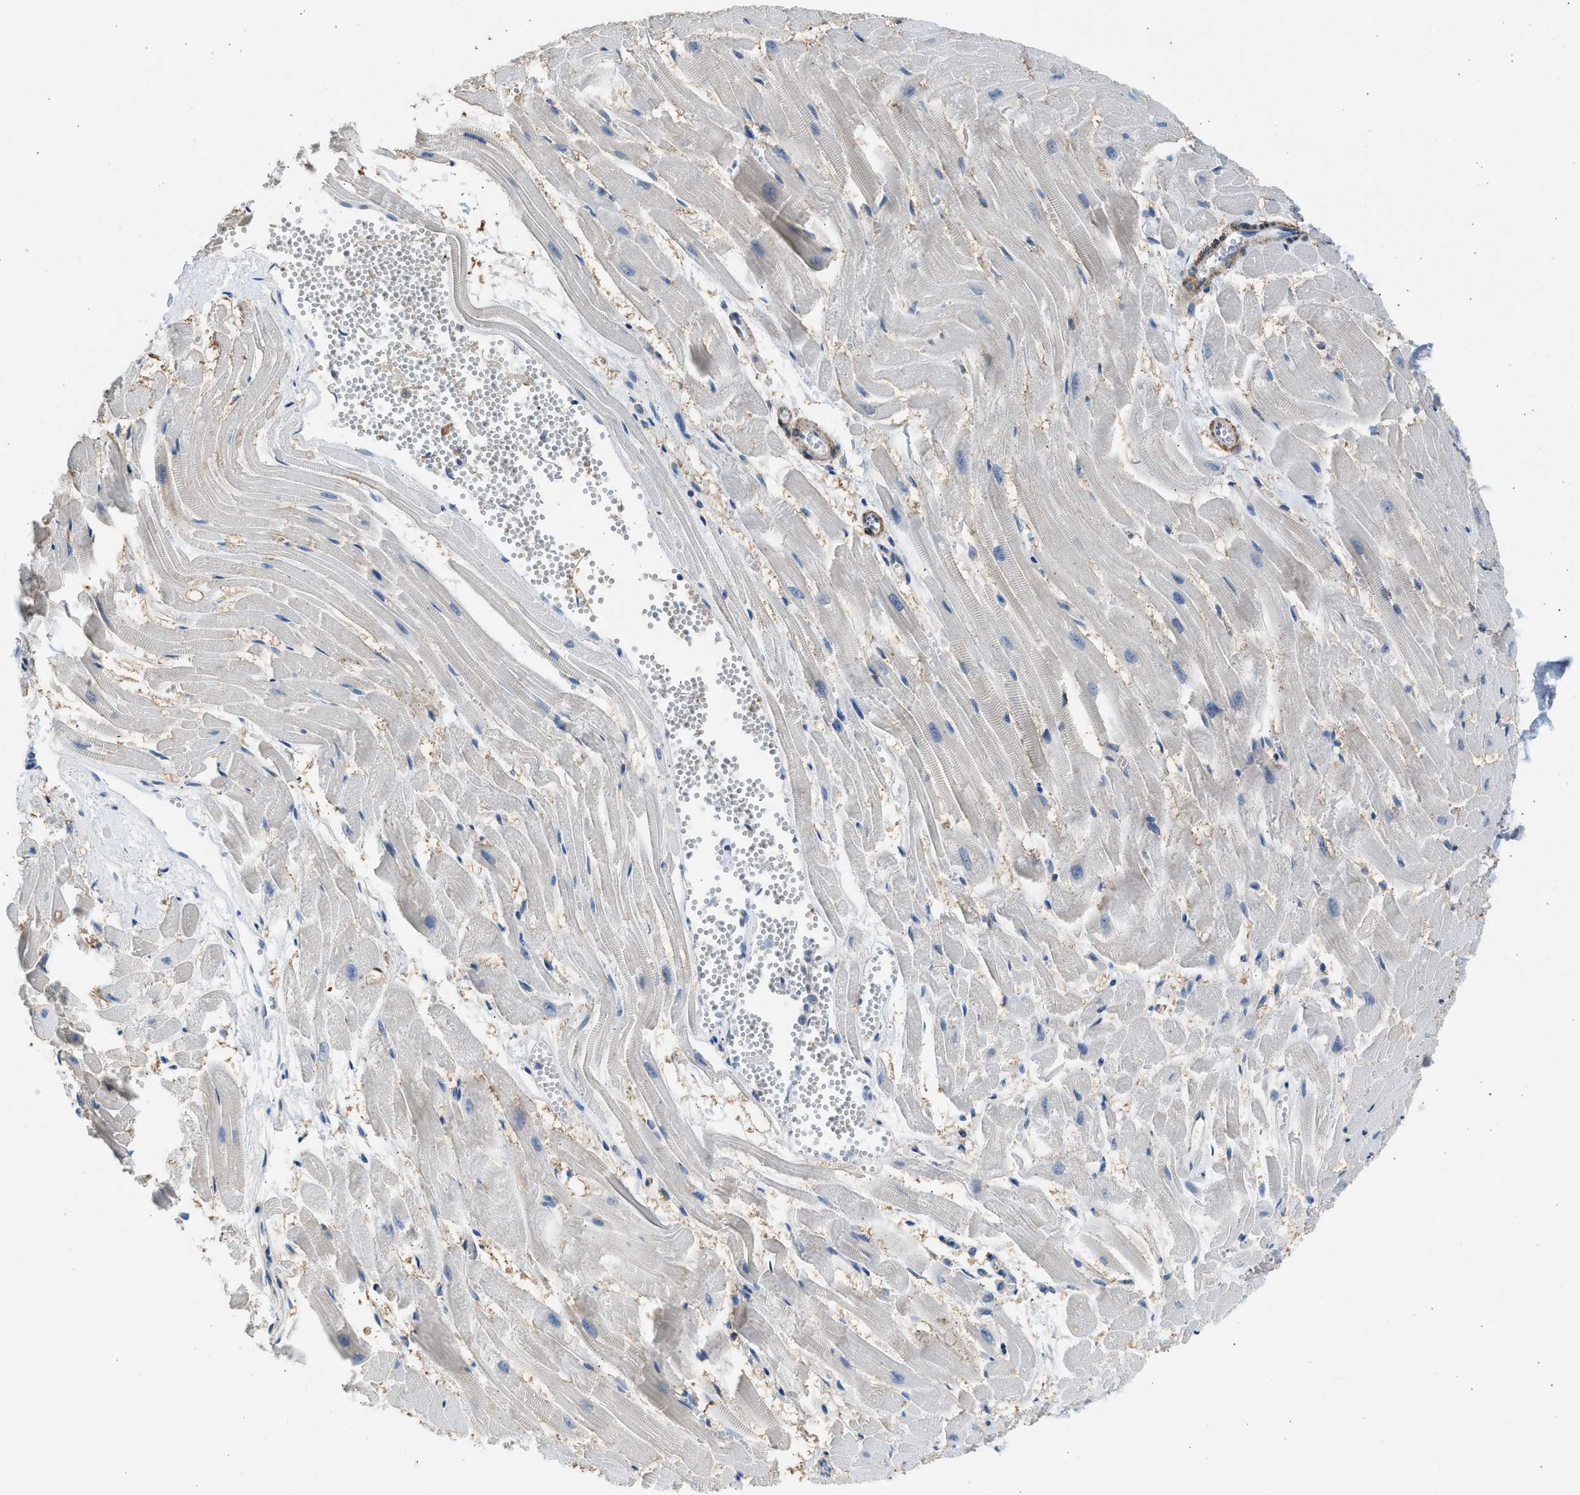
{"staining": {"intensity": "negative", "quantity": "none", "location": "none"}, "tissue": "heart muscle", "cell_type": "Cardiomyocytes", "image_type": "normal", "snomed": [{"axis": "morphology", "description": "Normal tissue, NOS"}, {"axis": "topography", "description": "Heart"}], "caption": "Cardiomyocytes show no significant positivity in benign heart muscle. (Stains: DAB immunohistochemistry with hematoxylin counter stain, Microscopy: brightfield microscopy at high magnification).", "gene": "PCNX3", "patient": {"sex": "female", "age": 19}}